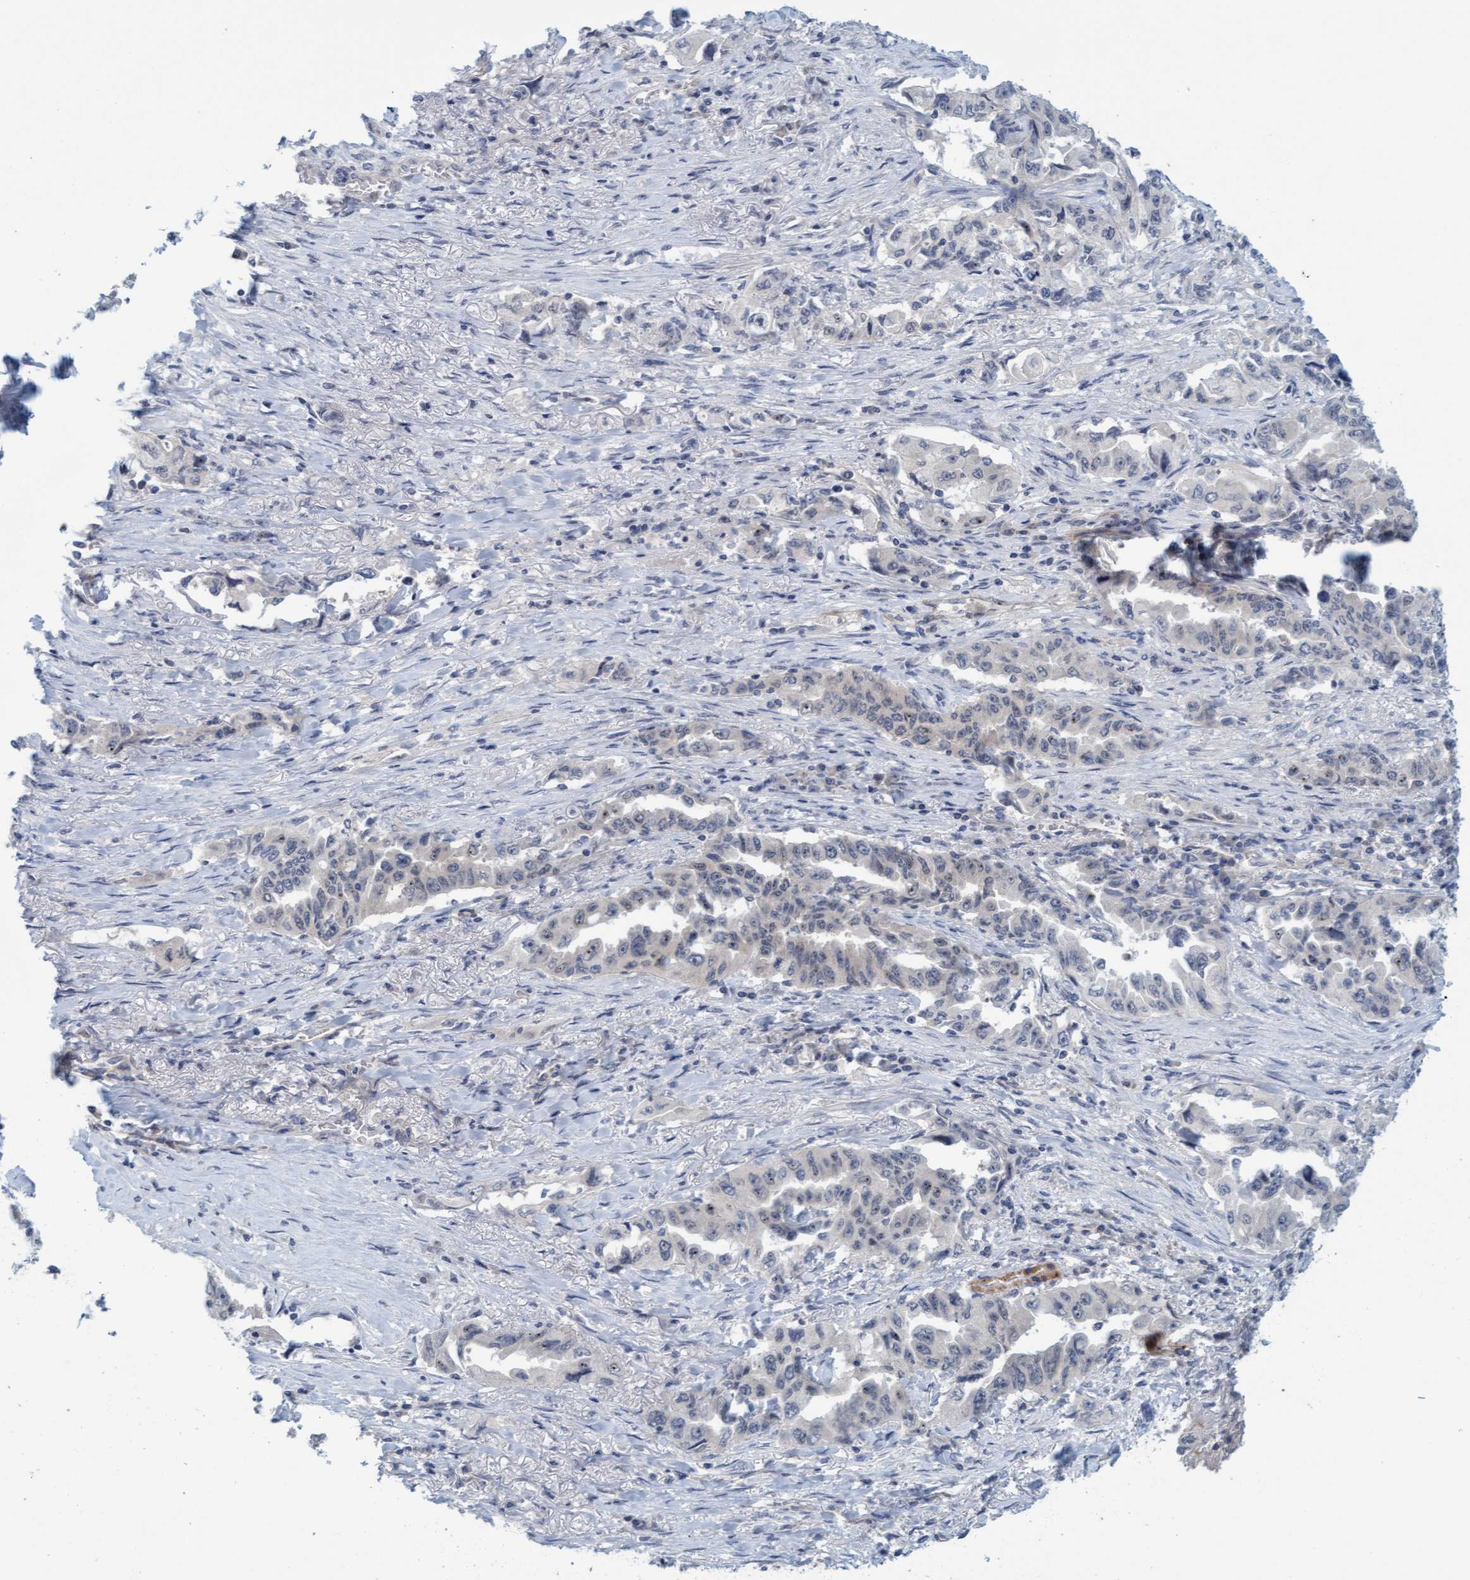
{"staining": {"intensity": "weak", "quantity": "<25%", "location": "nuclear"}, "tissue": "lung cancer", "cell_type": "Tumor cells", "image_type": "cancer", "snomed": [{"axis": "morphology", "description": "Adenocarcinoma, NOS"}, {"axis": "topography", "description": "Lung"}], "caption": "Histopathology image shows no significant protein expression in tumor cells of lung adenocarcinoma.", "gene": "TSTD2", "patient": {"sex": "female", "age": 51}}